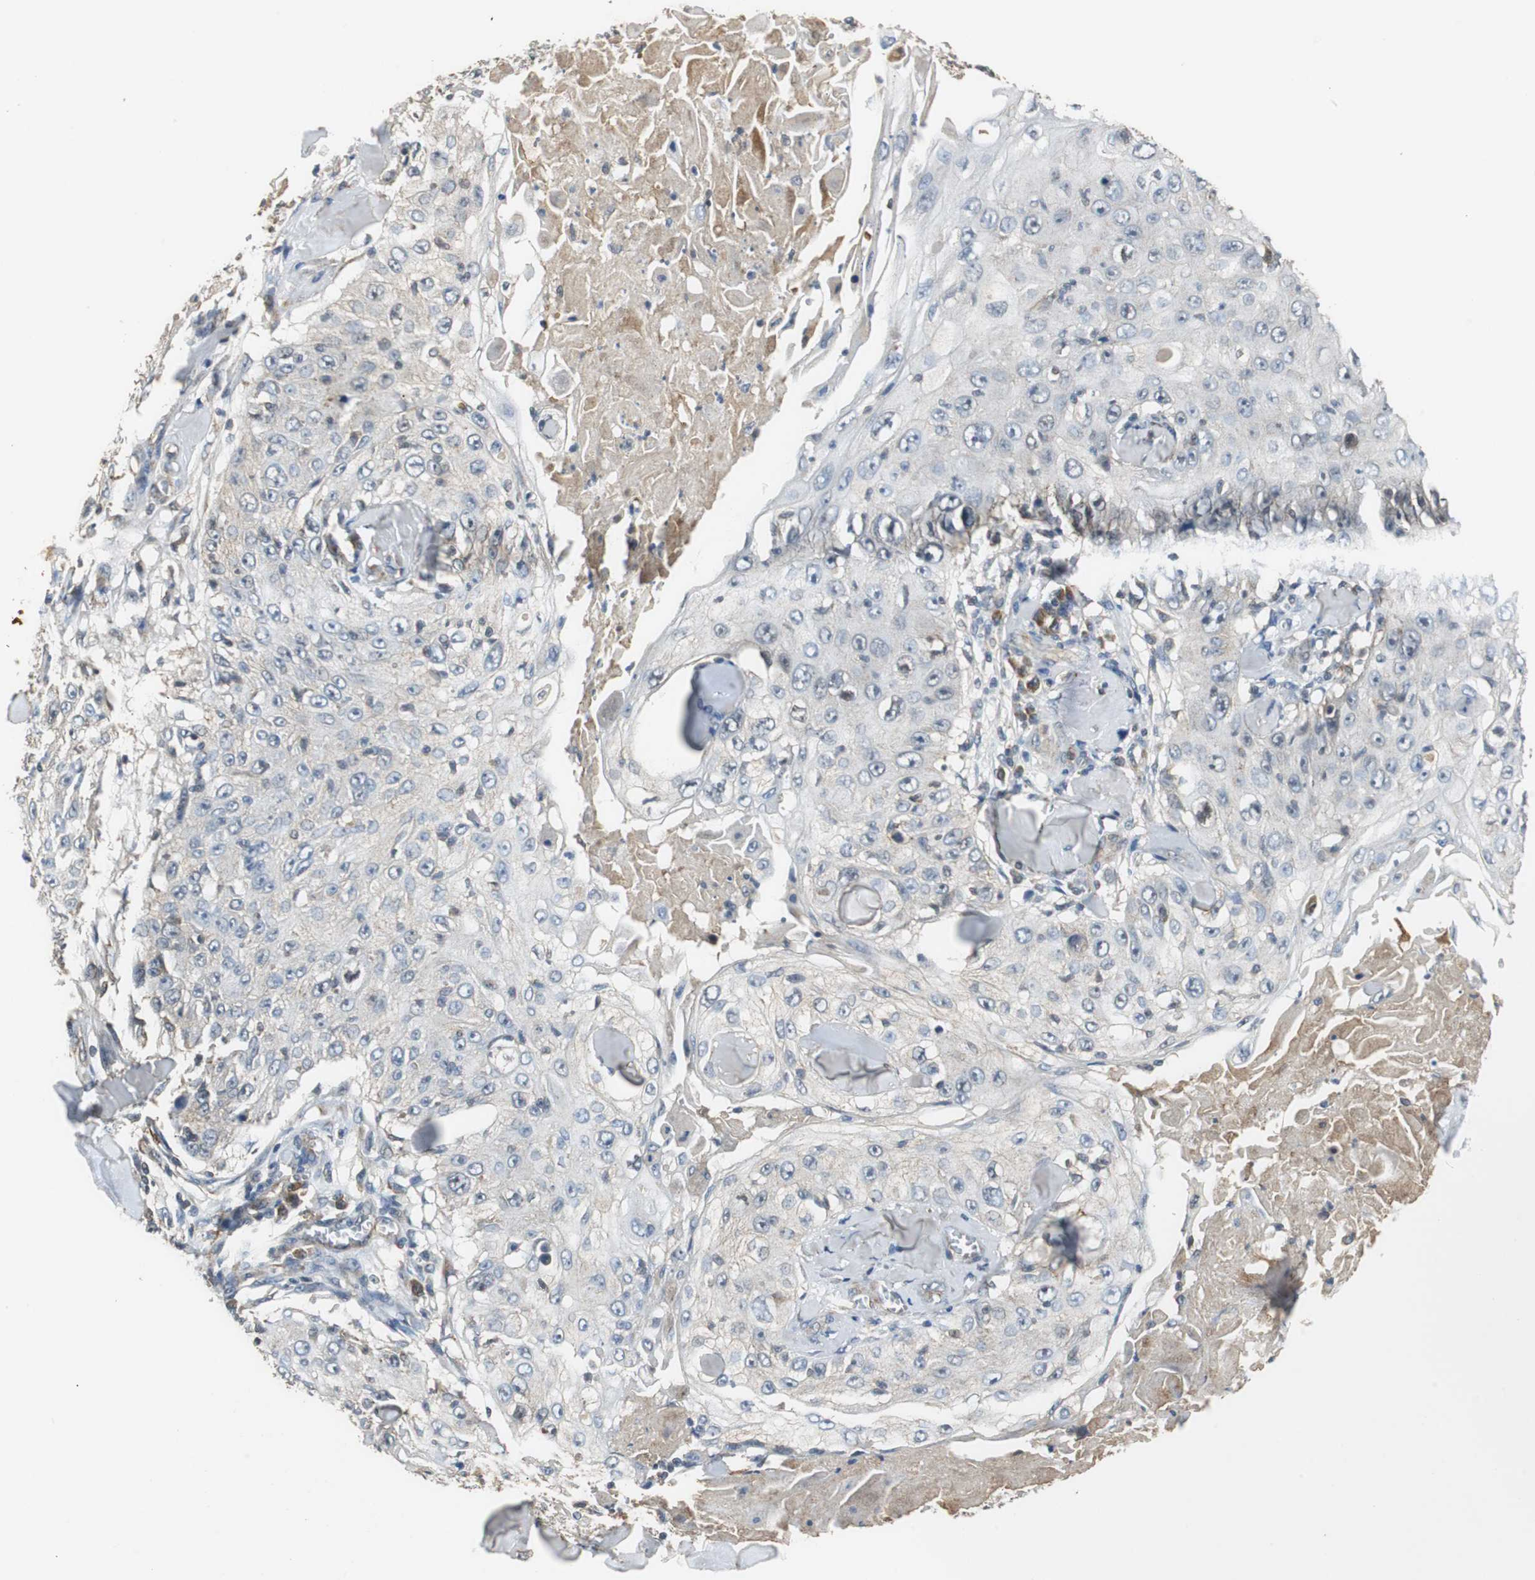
{"staining": {"intensity": "negative", "quantity": "none", "location": "none"}, "tissue": "skin cancer", "cell_type": "Tumor cells", "image_type": "cancer", "snomed": [{"axis": "morphology", "description": "Squamous cell carcinoma, NOS"}, {"axis": "topography", "description": "Skin"}], "caption": "Tumor cells are negative for protein expression in human skin cancer.", "gene": "VBP1", "patient": {"sex": "male", "age": 86}}